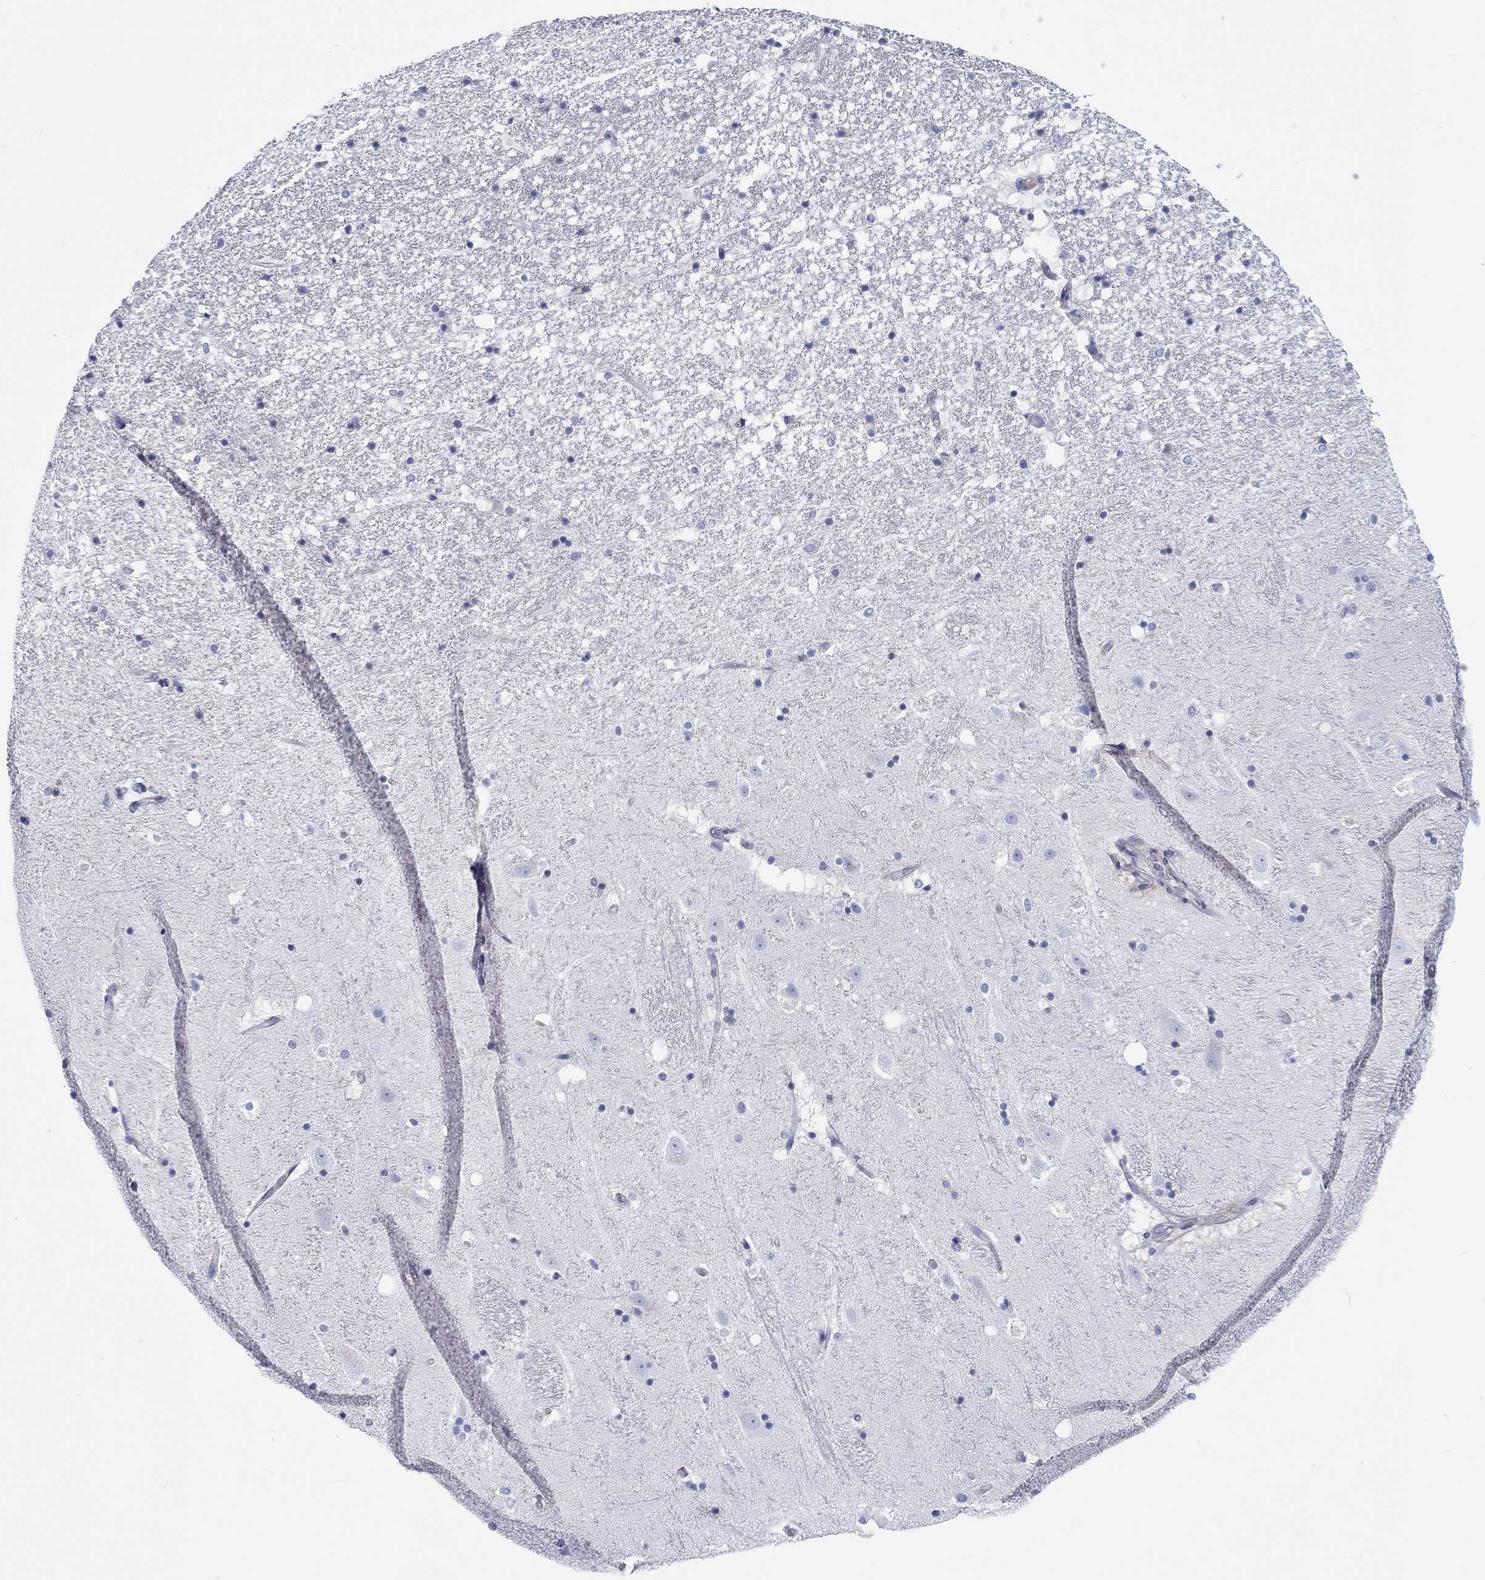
{"staining": {"intensity": "negative", "quantity": "none", "location": "none"}, "tissue": "hippocampus", "cell_type": "Glial cells", "image_type": "normal", "snomed": [{"axis": "morphology", "description": "Normal tissue, NOS"}, {"axis": "topography", "description": "Hippocampus"}], "caption": "Glial cells show no significant staining in unremarkable hippocampus. The staining was performed using DAB to visualize the protein expression in brown, while the nuclei were stained in blue with hematoxylin (Magnification: 20x).", "gene": "CDY1B", "patient": {"sex": "male", "age": 49}}